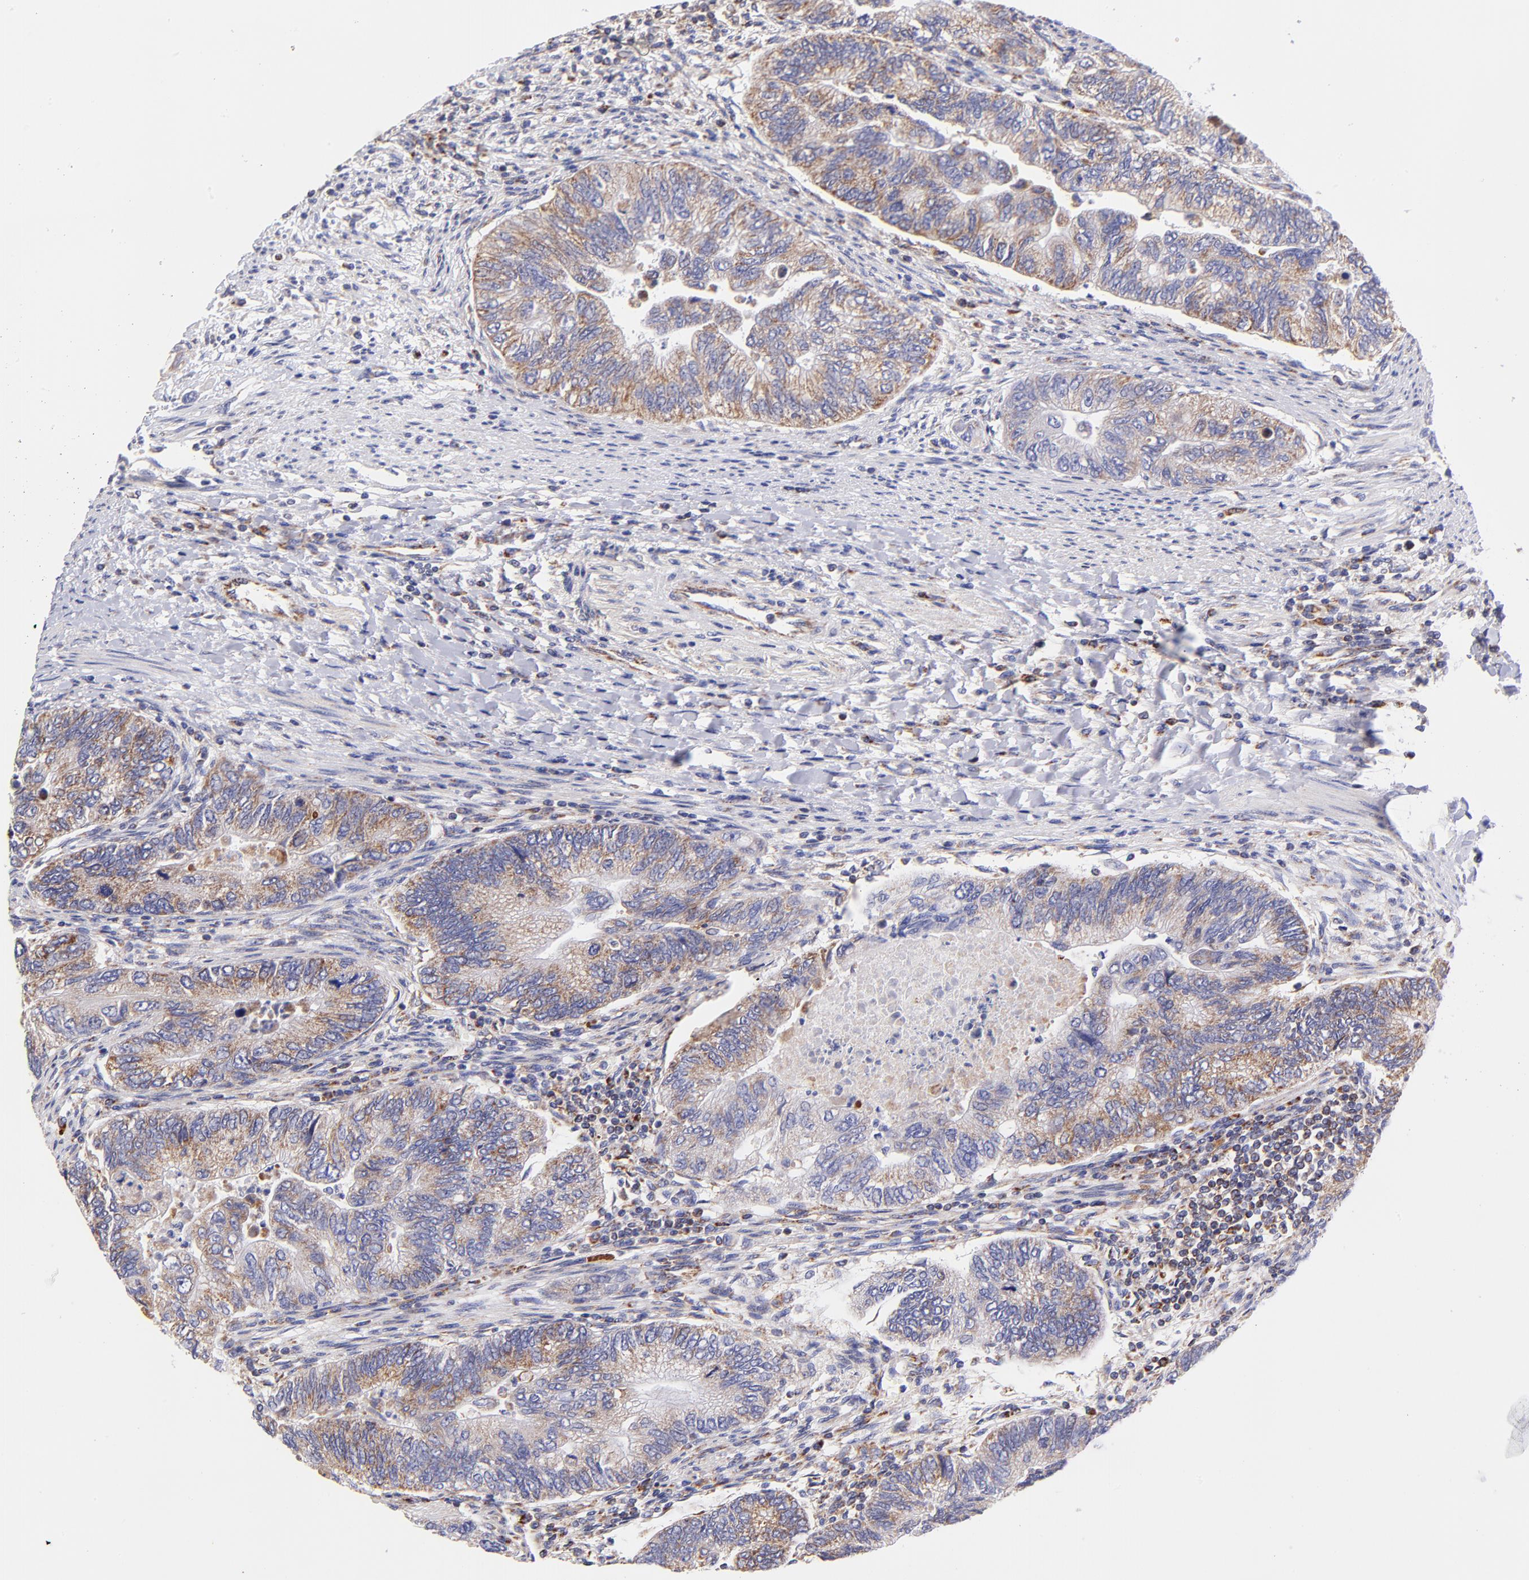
{"staining": {"intensity": "weak", "quantity": "25%-75%", "location": "cytoplasmic/membranous"}, "tissue": "colorectal cancer", "cell_type": "Tumor cells", "image_type": "cancer", "snomed": [{"axis": "morphology", "description": "Adenocarcinoma, NOS"}, {"axis": "topography", "description": "Colon"}], "caption": "Immunohistochemical staining of adenocarcinoma (colorectal) exhibits low levels of weak cytoplasmic/membranous expression in about 25%-75% of tumor cells.", "gene": "NDUFB7", "patient": {"sex": "female", "age": 11}}